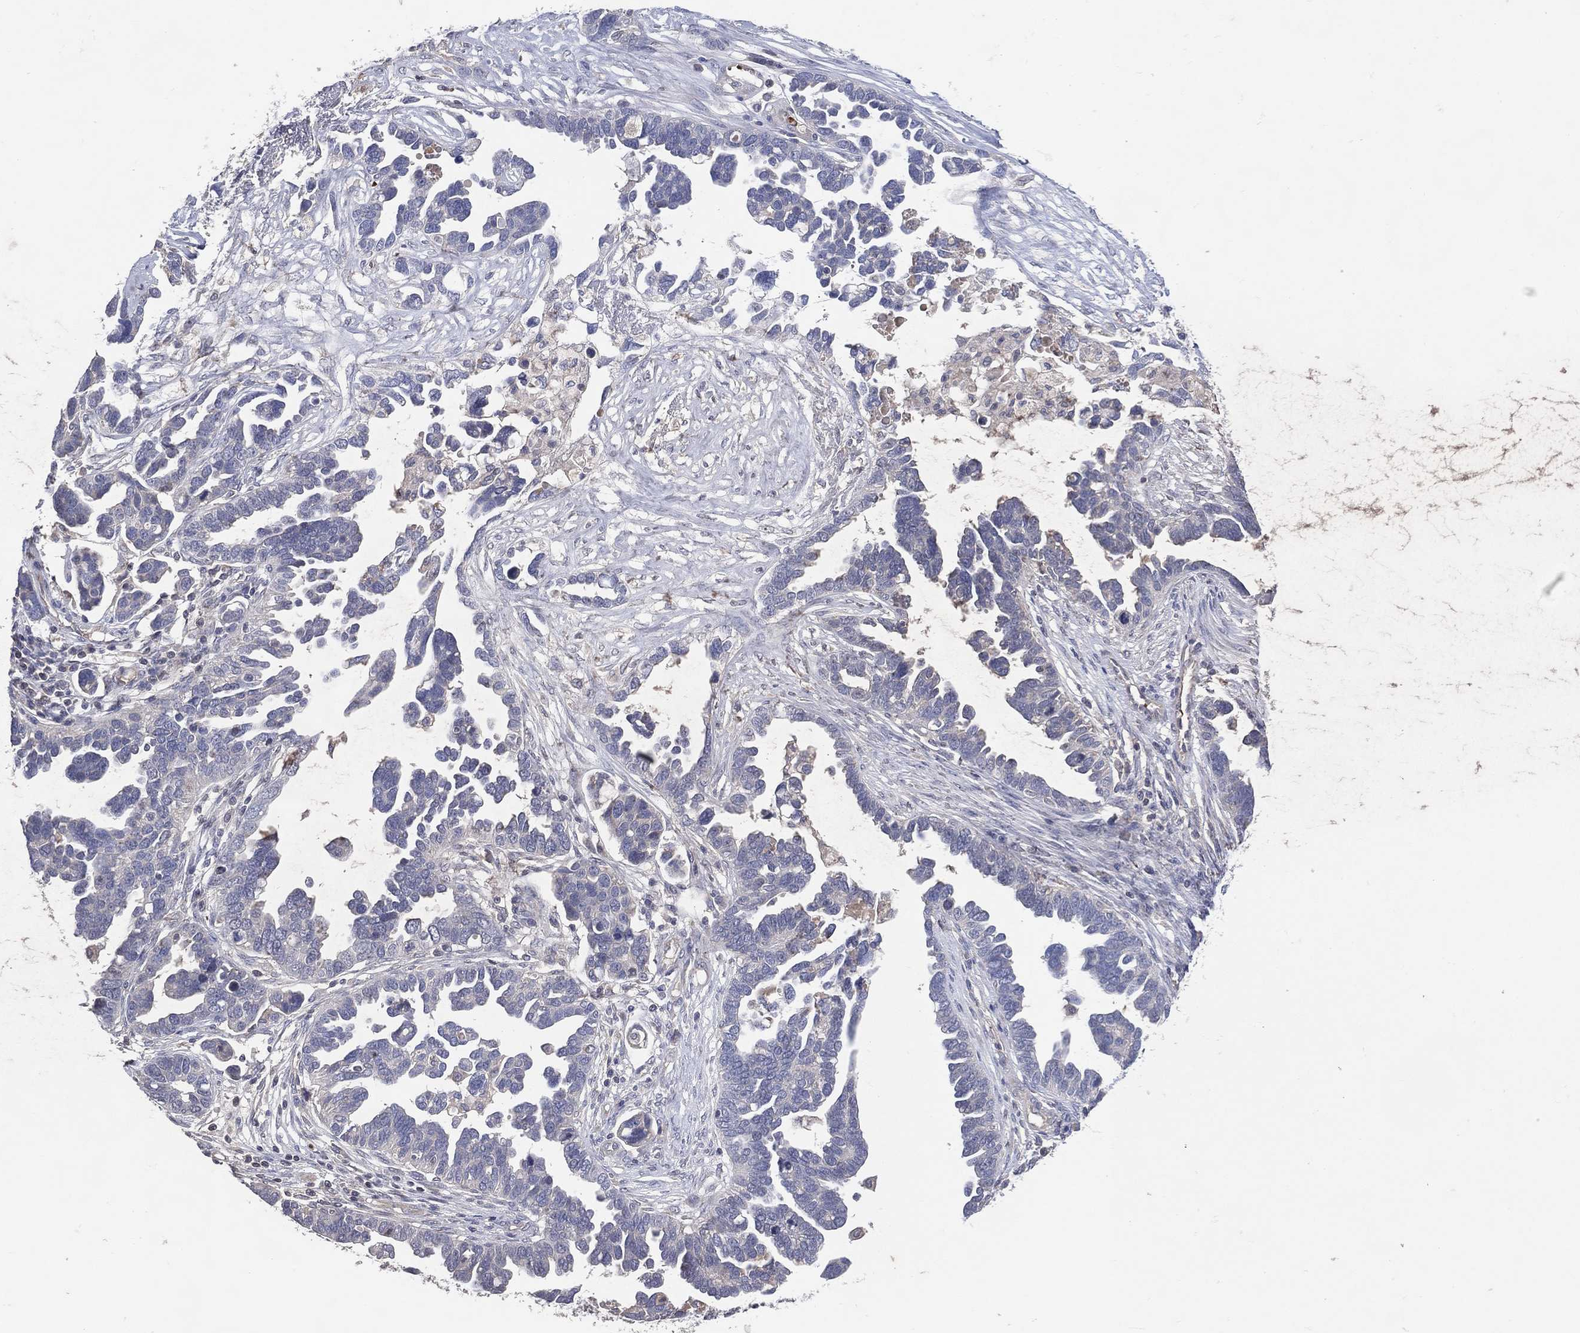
{"staining": {"intensity": "negative", "quantity": "none", "location": "none"}, "tissue": "ovarian cancer", "cell_type": "Tumor cells", "image_type": "cancer", "snomed": [{"axis": "morphology", "description": "Cystadenocarcinoma, serous, NOS"}, {"axis": "topography", "description": "Ovary"}], "caption": "High power microscopy image of an IHC histopathology image of ovarian cancer, revealing no significant expression in tumor cells.", "gene": "DNAH7", "patient": {"sex": "female", "age": 54}}